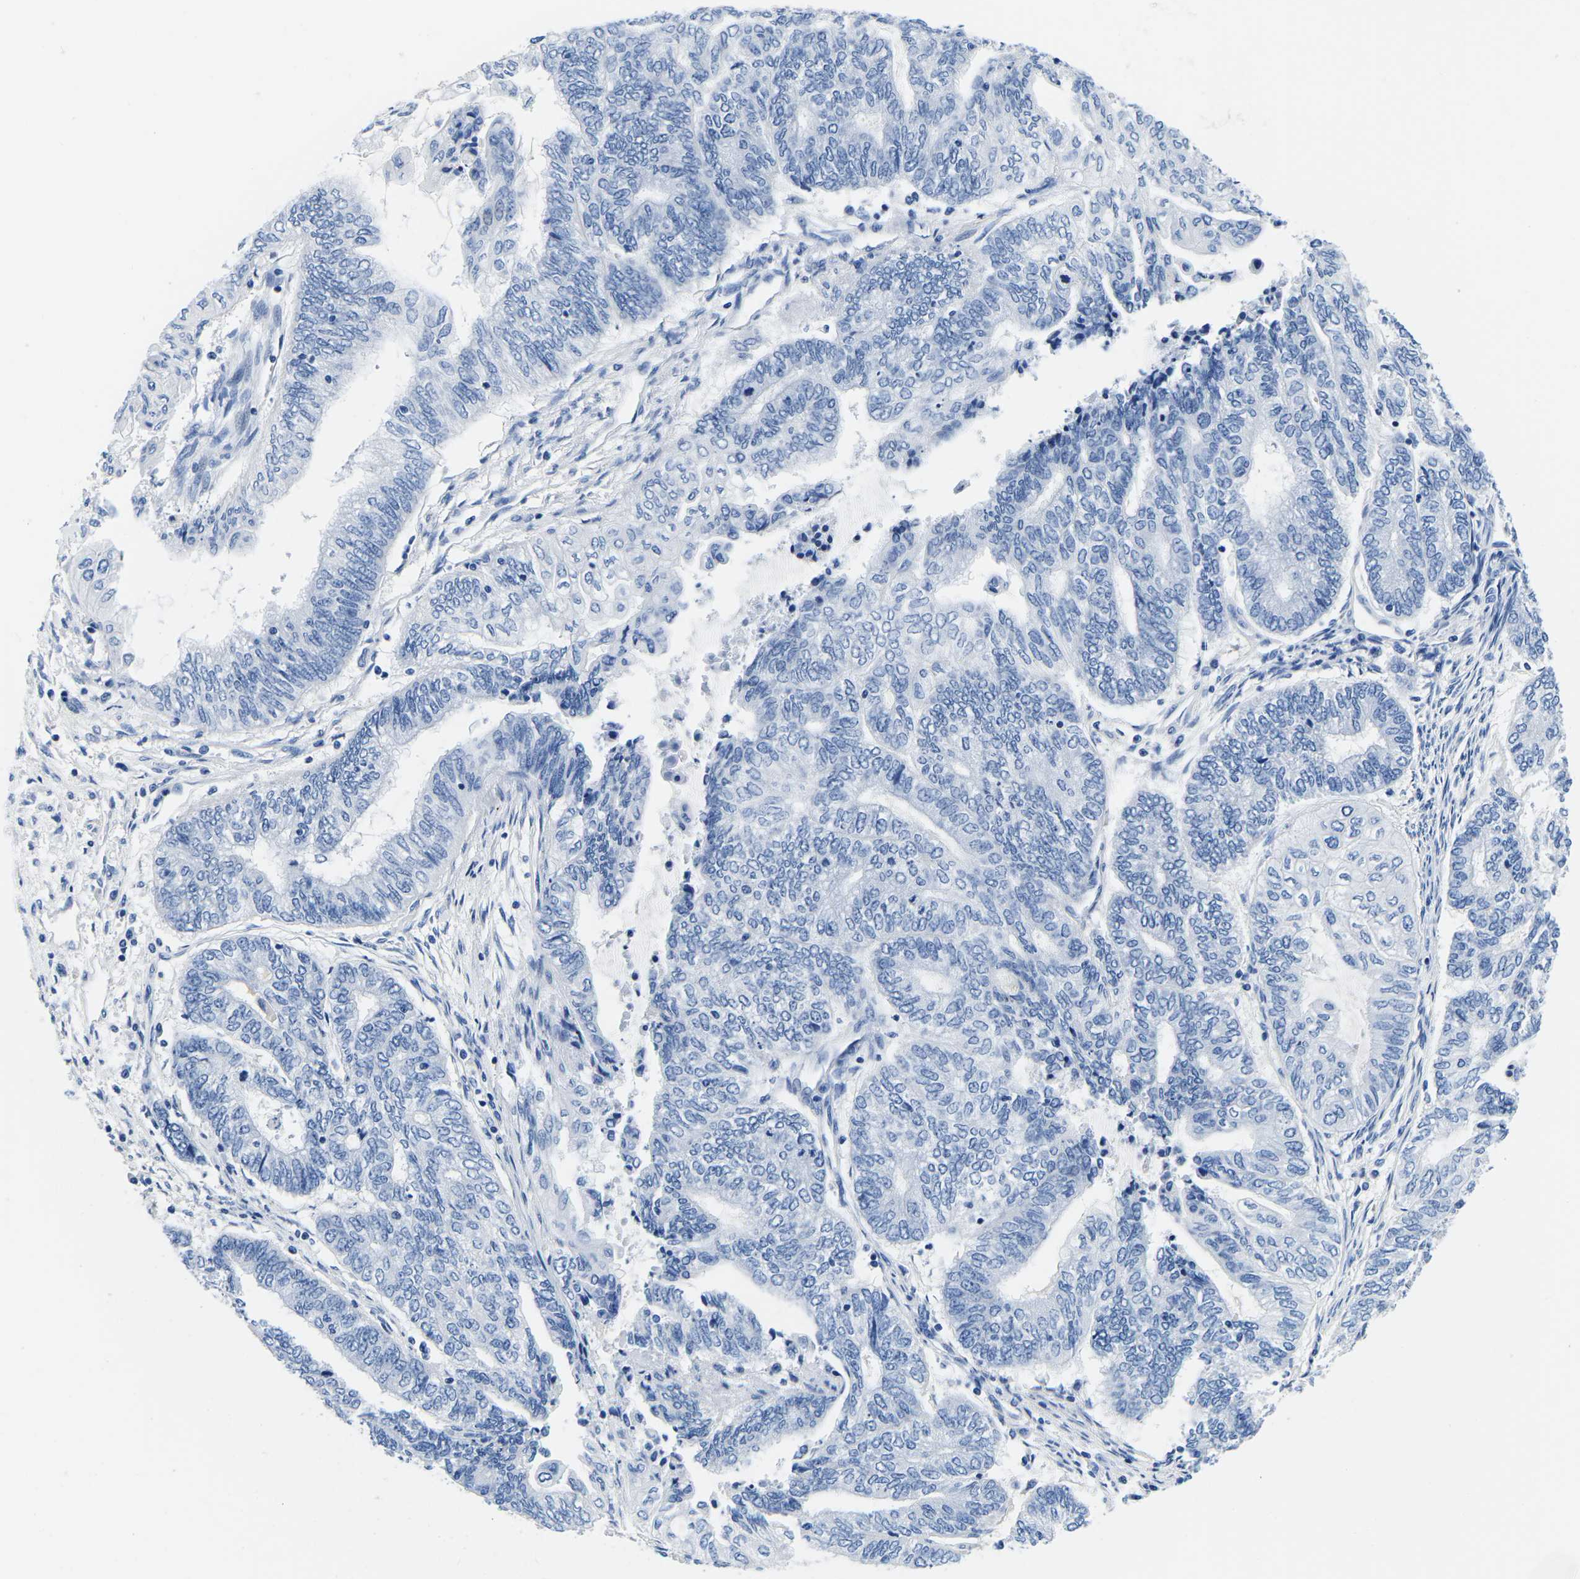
{"staining": {"intensity": "negative", "quantity": "none", "location": "none"}, "tissue": "endometrial cancer", "cell_type": "Tumor cells", "image_type": "cancer", "snomed": [{"axis": "morphology", "description": "Adenocarcinoma, NOS"}, {"axis": "topography", "description": "Uterus"}, {"axis": "topography", "description": "Endometrium"}], "caption": "Tumor cells are negative for protein expression in human adenocarcinoma (endometrial).", "gene": "CYP1A2", "patient": {"sex": "female", "age": 70}}